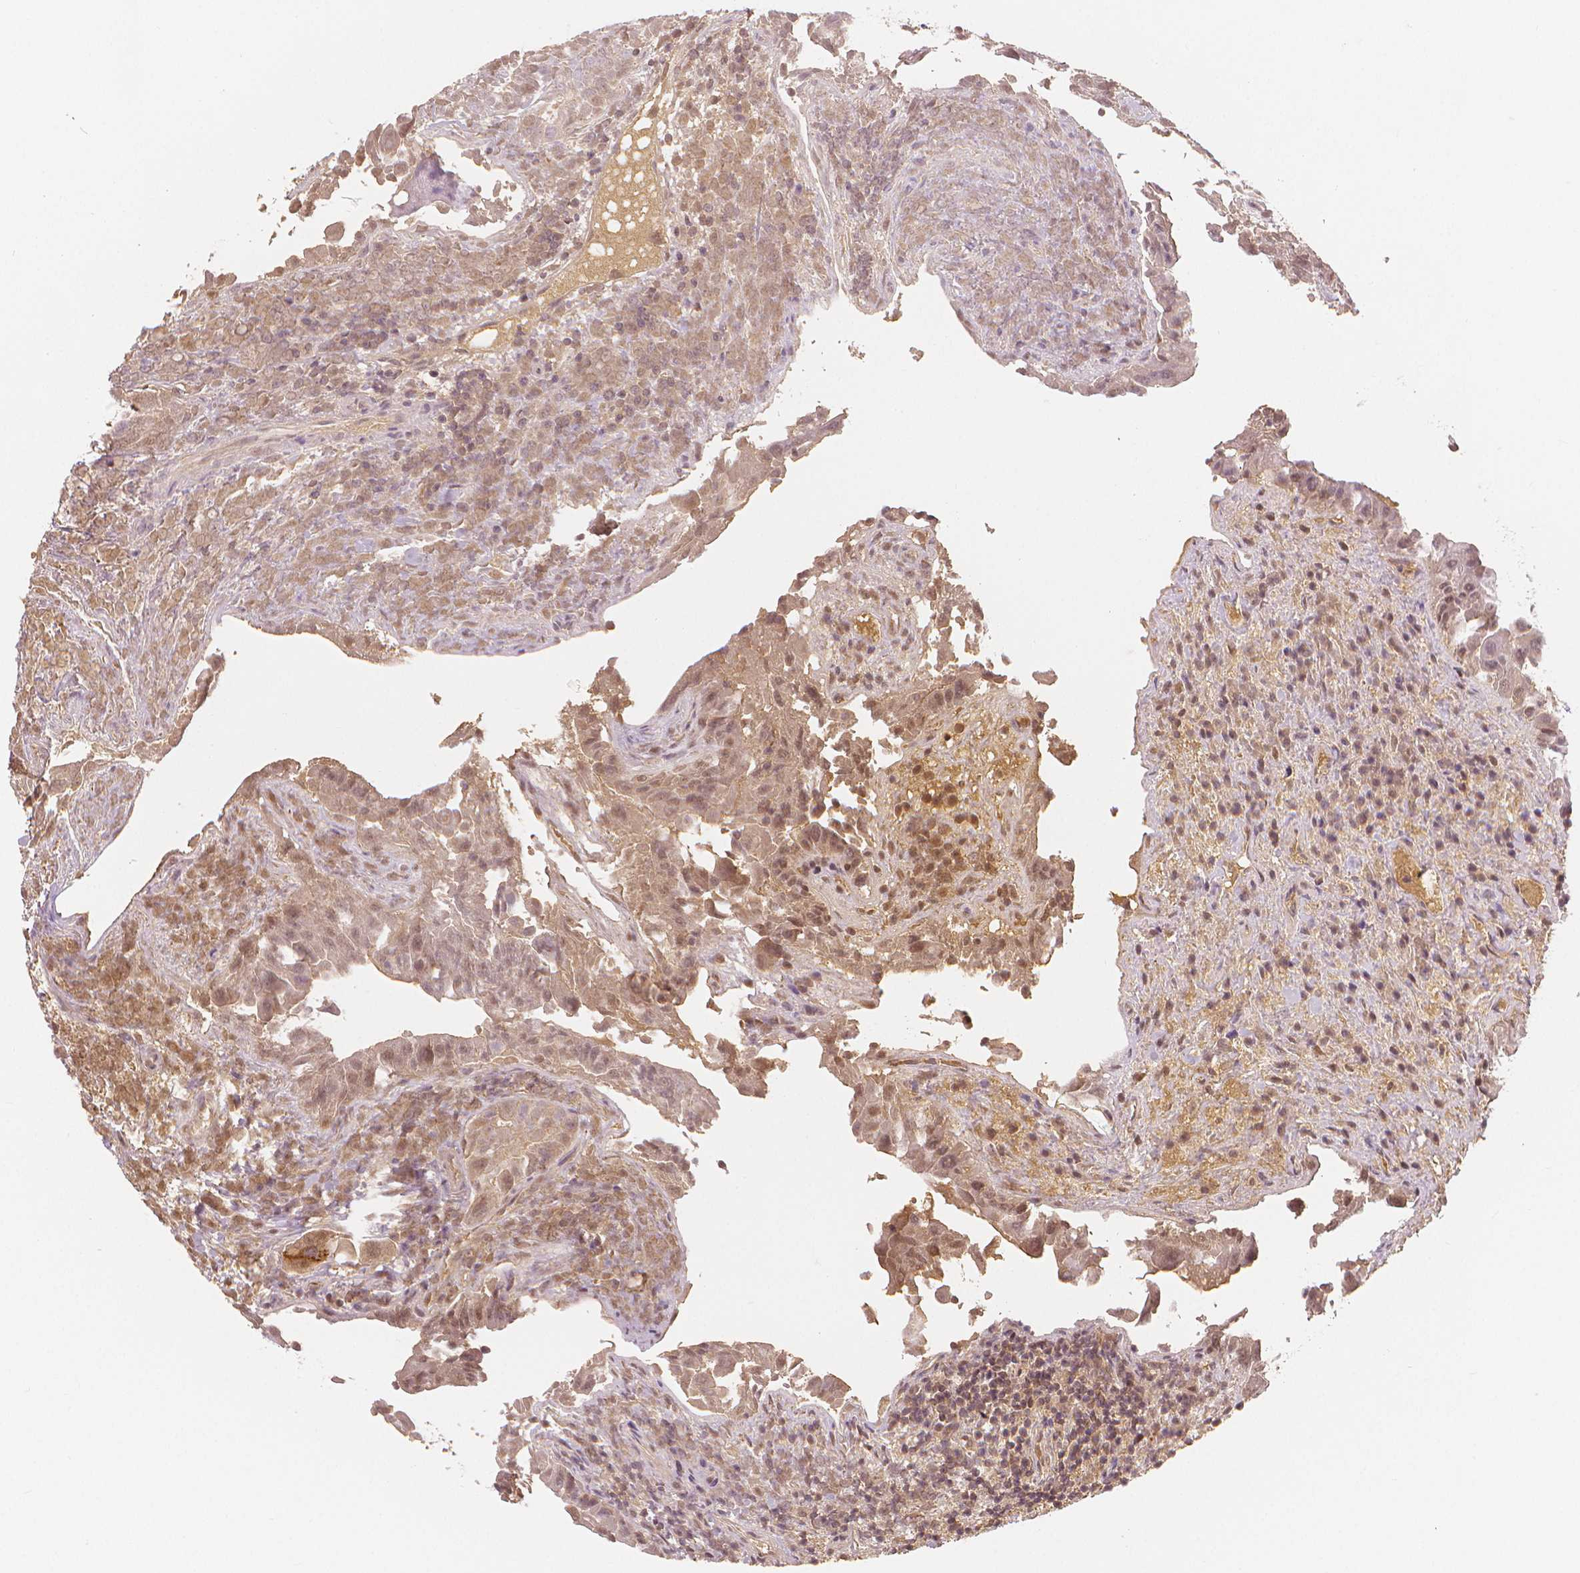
{"staining": {"intensity": "weak", "quantity": ">75%", "location": "cytoplasmic/membranous,nuclear"}, "tissue": "thyroid cancer", "cell_type": "Tumor cells", "image_type": "cancer", "snomed": [{"axis": "morphology", "description": "Papillary adenocarcinoma, NOS"}, {"axis": "topography", "description": "Thyroid gland"}], "caption": "High-magnification brightfield microscopy of papillary adenocarcinoma (thyroid) stained with DAB (3,3'-diaminobenzidine) (brown) and counterstained with hematoxylin (blue). tumor cells exhibit weak cytoplasmic/membranous and nuclear staining is appreciated in approximately>75% of cells.", "gene": "APOA4", "patient": {"sex": "female", "age": 37}}